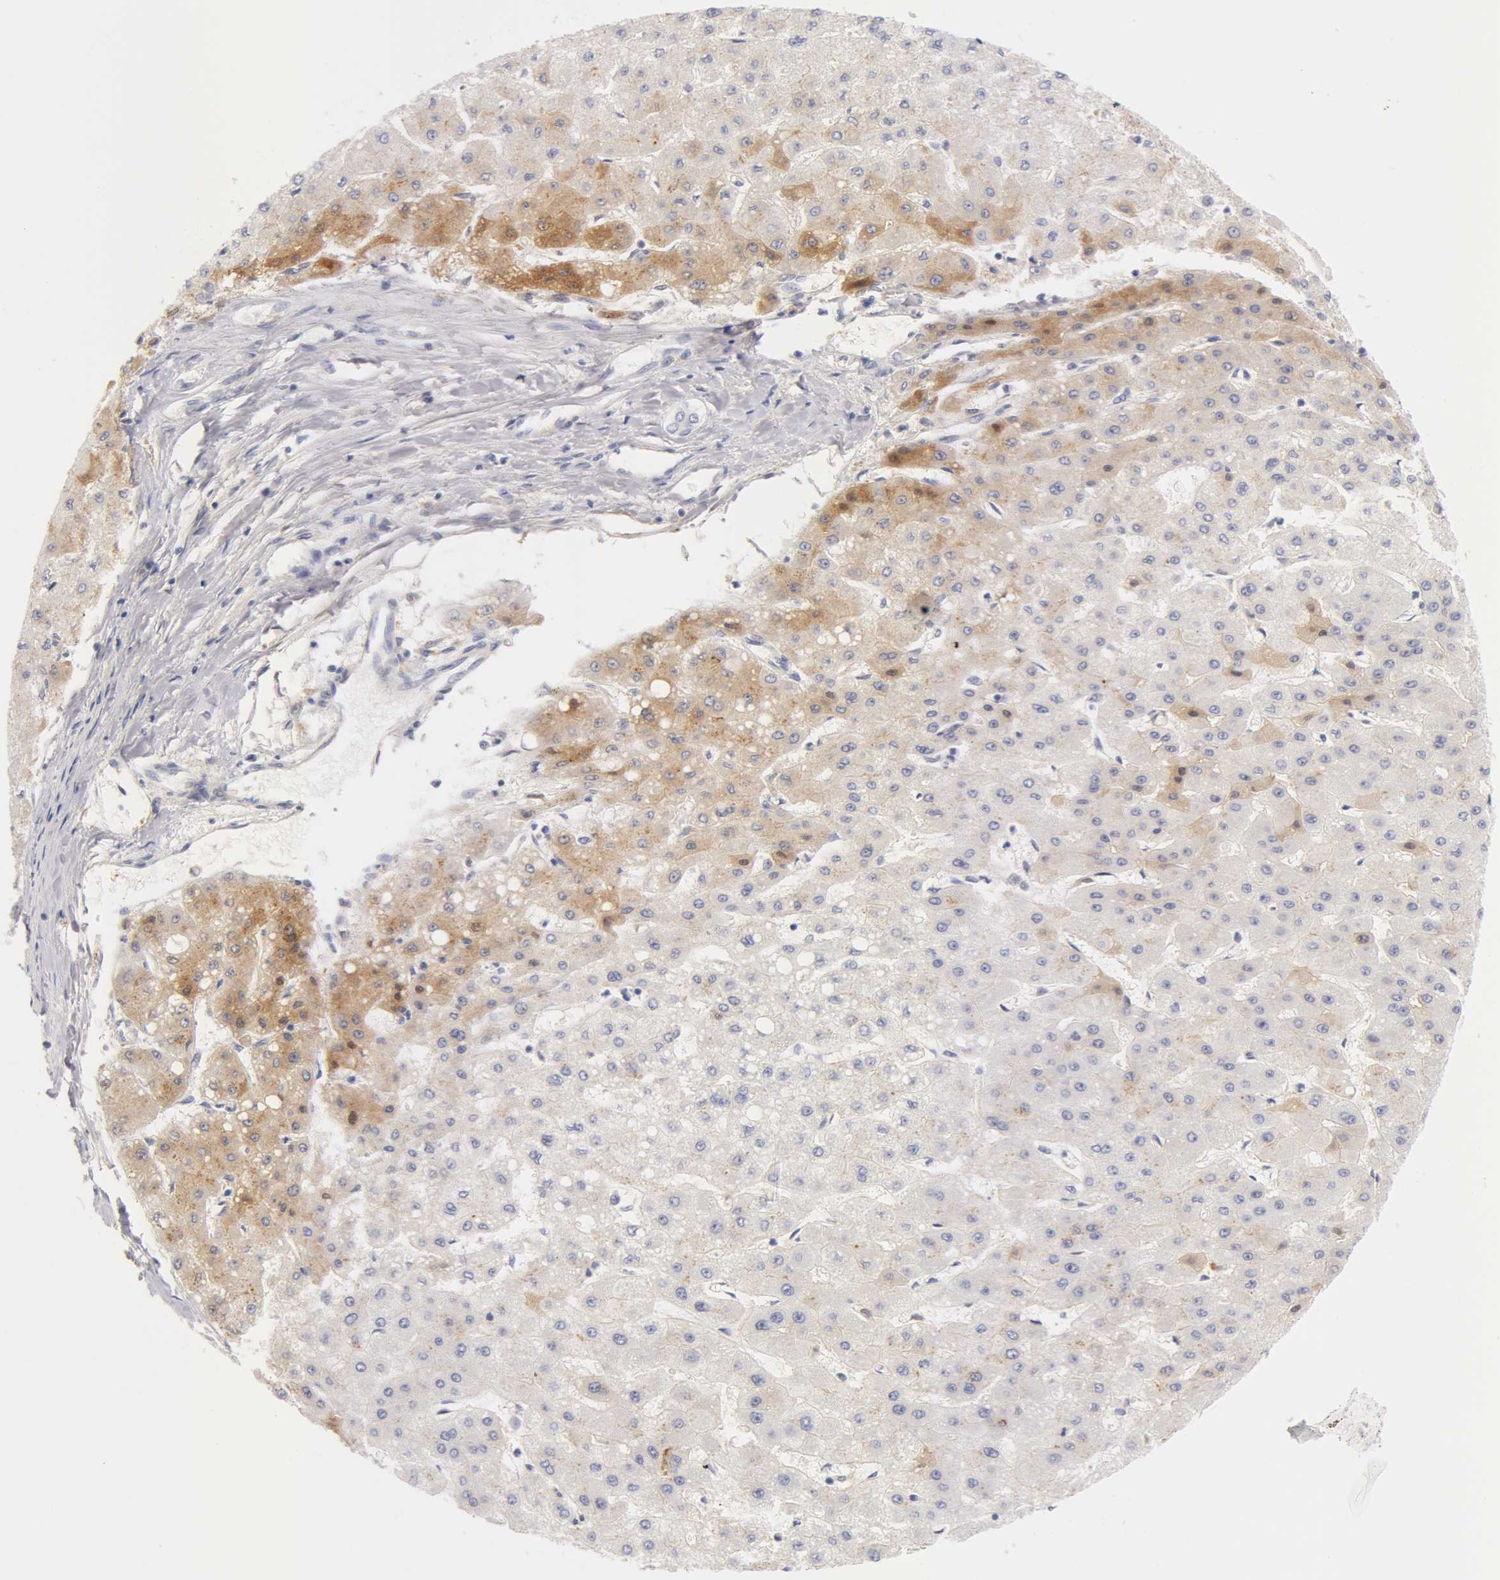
{"staining": {"intensity": "negative", "quantity": "none", "location": "none"}, "tissue": "liver cancer", "cell_type": "Tumor cells", "image_type": "cancer", "snomed": [{"axis": "morphology", "description": "Carcinoma, Hepatocellular, NOS"}, {"axis": "topography", "description": "Liver"}], "caption": "DAB (3,3'-diaminobenzidine) immunohistochemical staining of human liver cancer displays no significant expression in tumor cells.", "gene": "AHSG", "patient": {"sex": "female", "age": 52}}